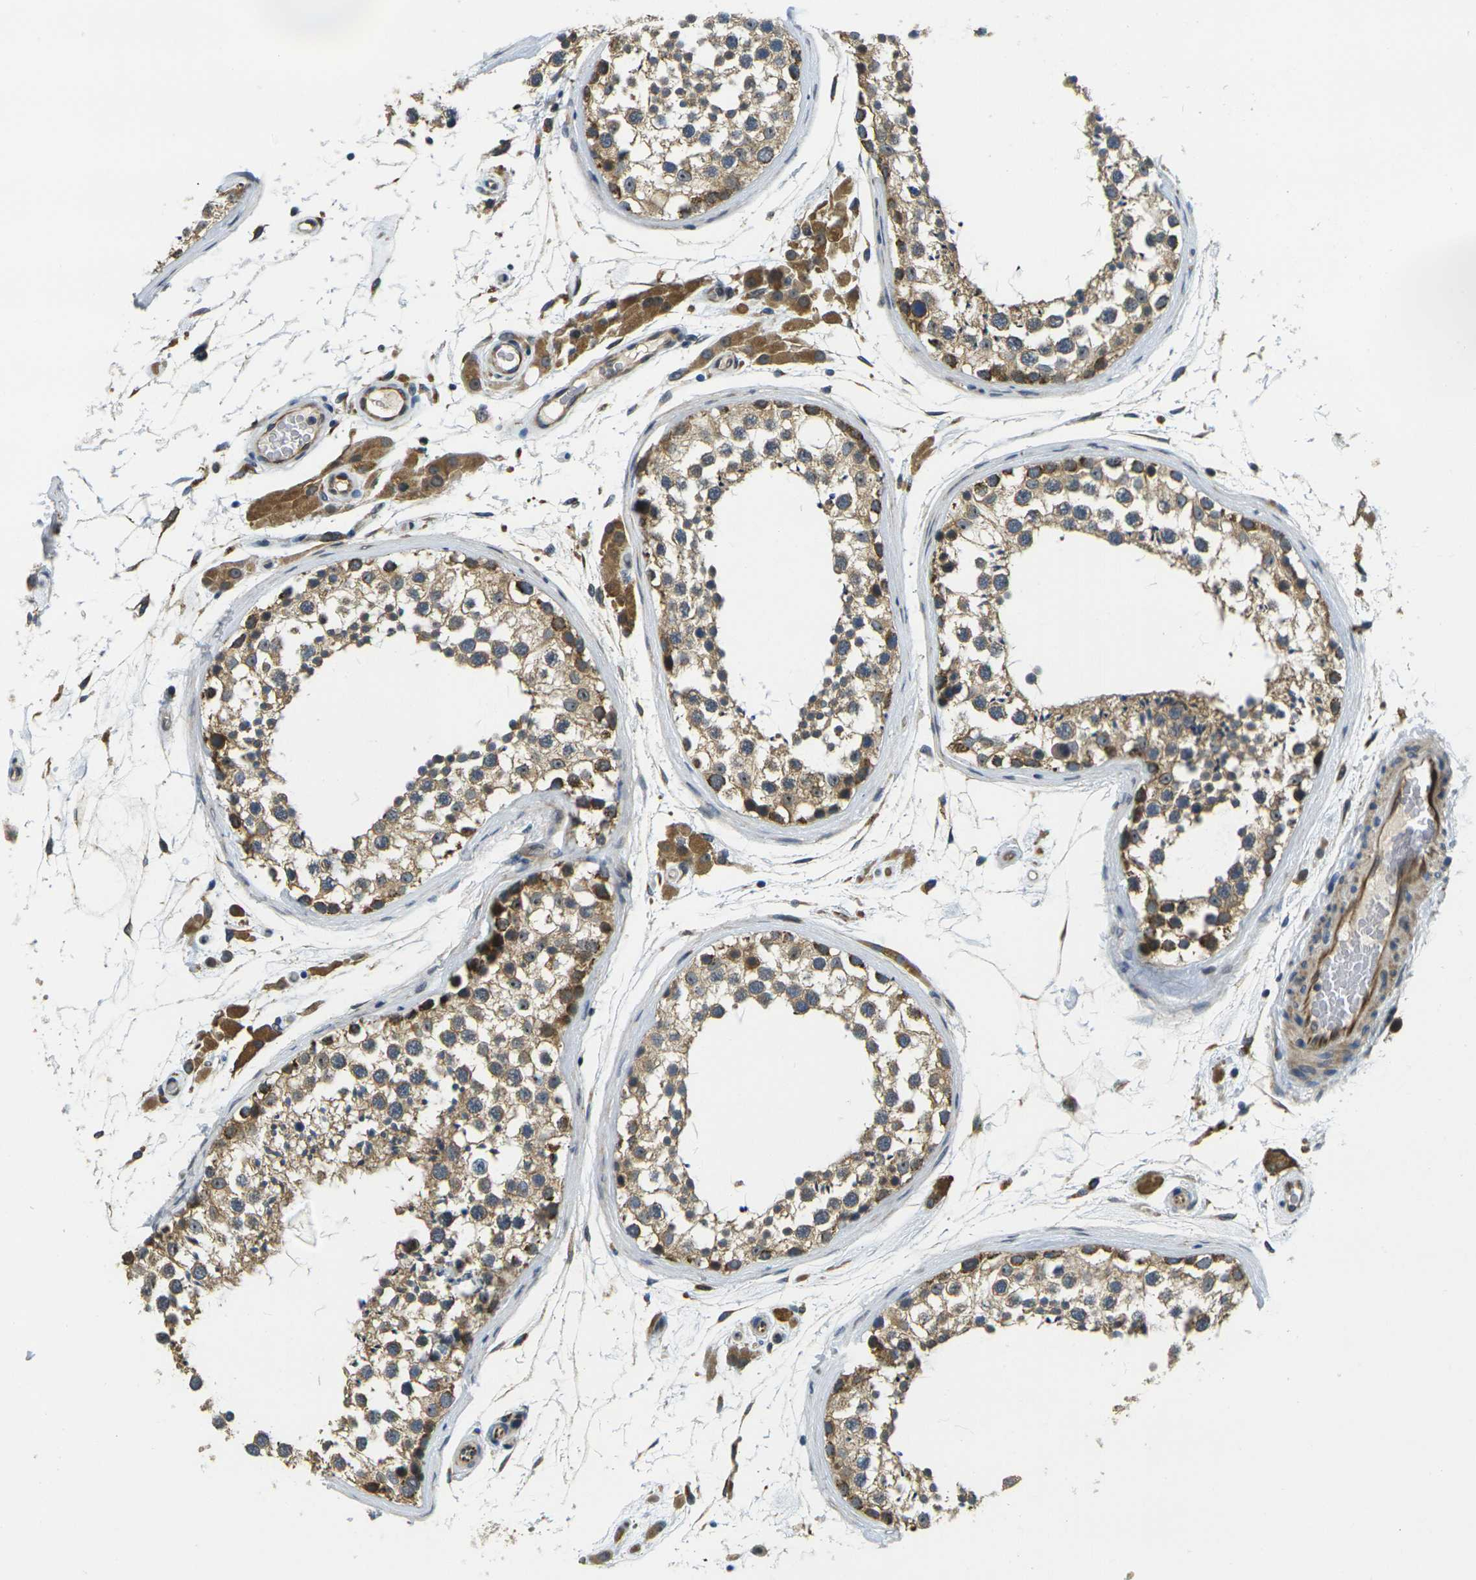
{"staining": {"intensity": "moderate", "quantity": ">75%", "location": "cytoplasmic/membranous"}, "tissue": "testis", "cell_type": "Cells in seminiferous ducts", "image_type": "normal", "snomed": [{"axis": "morphology", "description": "Normal tissue, NOS"}, {"axis": "topography", "description": "Testis"}], "caption": "Benign testis shows moderate cytoplasmic/membranous positivity in about >75% of cells in seminiferous ducts, visualized by immunohistochemistry.", "gene": "MINAR2", "patient": {"sex": "male", "age": 46}}